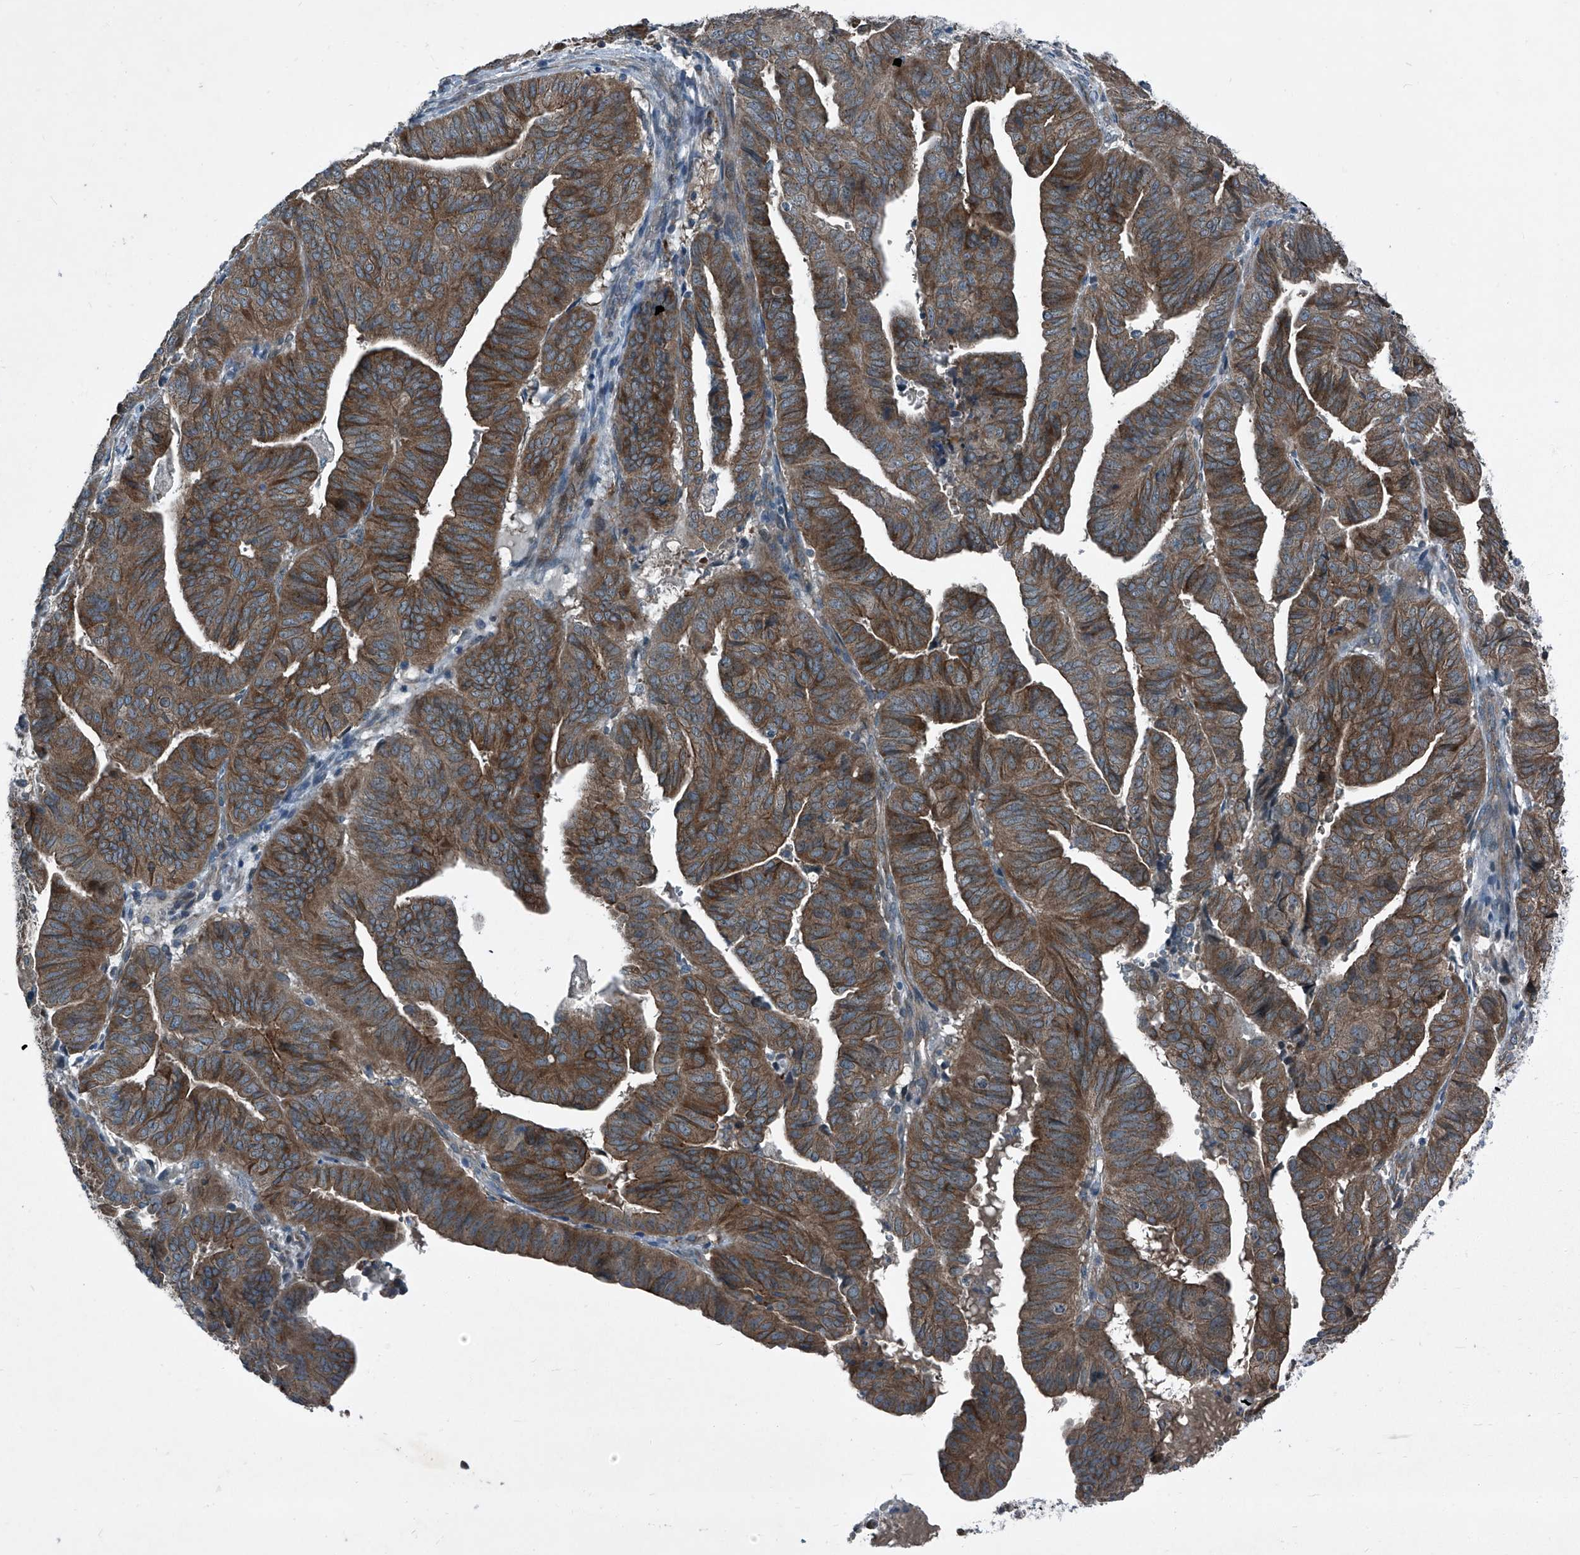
{"staining": {"intensity": "moderate", "quantity": ">75%", "location": "cytoplasmic/membranous"}, "tissue": "endometrial cancer", "cell_type": "Tumor cells", "image_type": "cancer", "snomed": [{"axis": "morphology", "description": "Adenocarcinoma, NOS"}, {"axis": "topography", "description": "Uterus"}], "caption": "High-power microscopy captured an immunohistochemistry photomicrograph of endometrial cancer (adenocarcinoma), revealing moderate cytoplasmic/membranous positivity in approximately >75% of tumor cells.", "gene": "SENP2", "patient": {"sex": "female", "age": 77}}